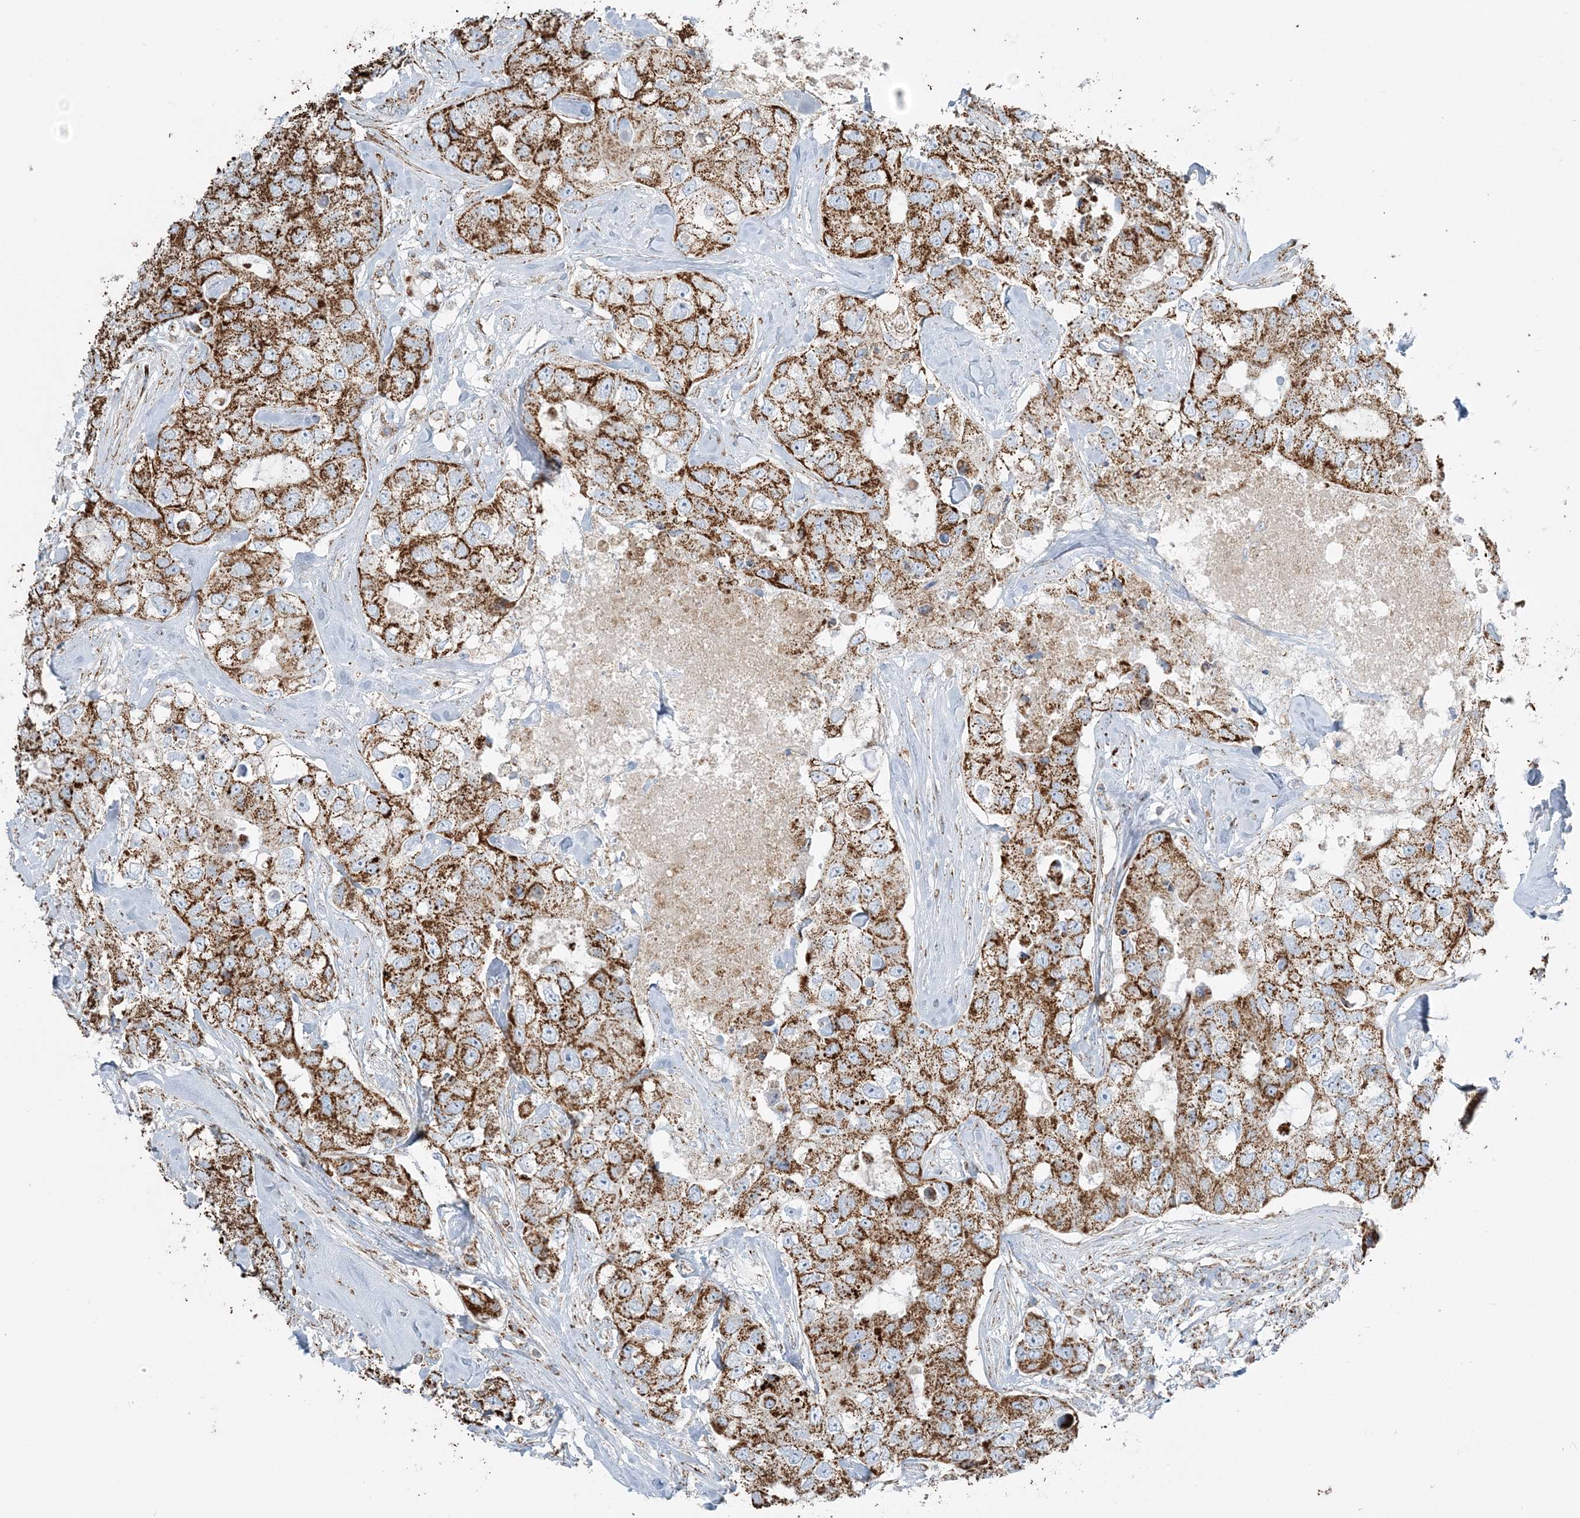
{"staining": {"intensity": "strong", "quantity": ">75%", "location": "cytoplasmic/membranous"}, "tissue": "breast cancer", "cell_type": "Tumor cells", "image_type": "cancer", "snomed": [{"axis": "morphology", "description": "Duct carcinoma"}, {"axis": "topography", "description": "Breast"}], "caption": "Breast cancer (intraductal carcinoma) stained with a brown dye reveals strong cytoplasmic/membranous positive positivity in about >75% of tumor cells.", "gene": "RAB11FIP3", "patient": {"sex": "female", "age": 62}}